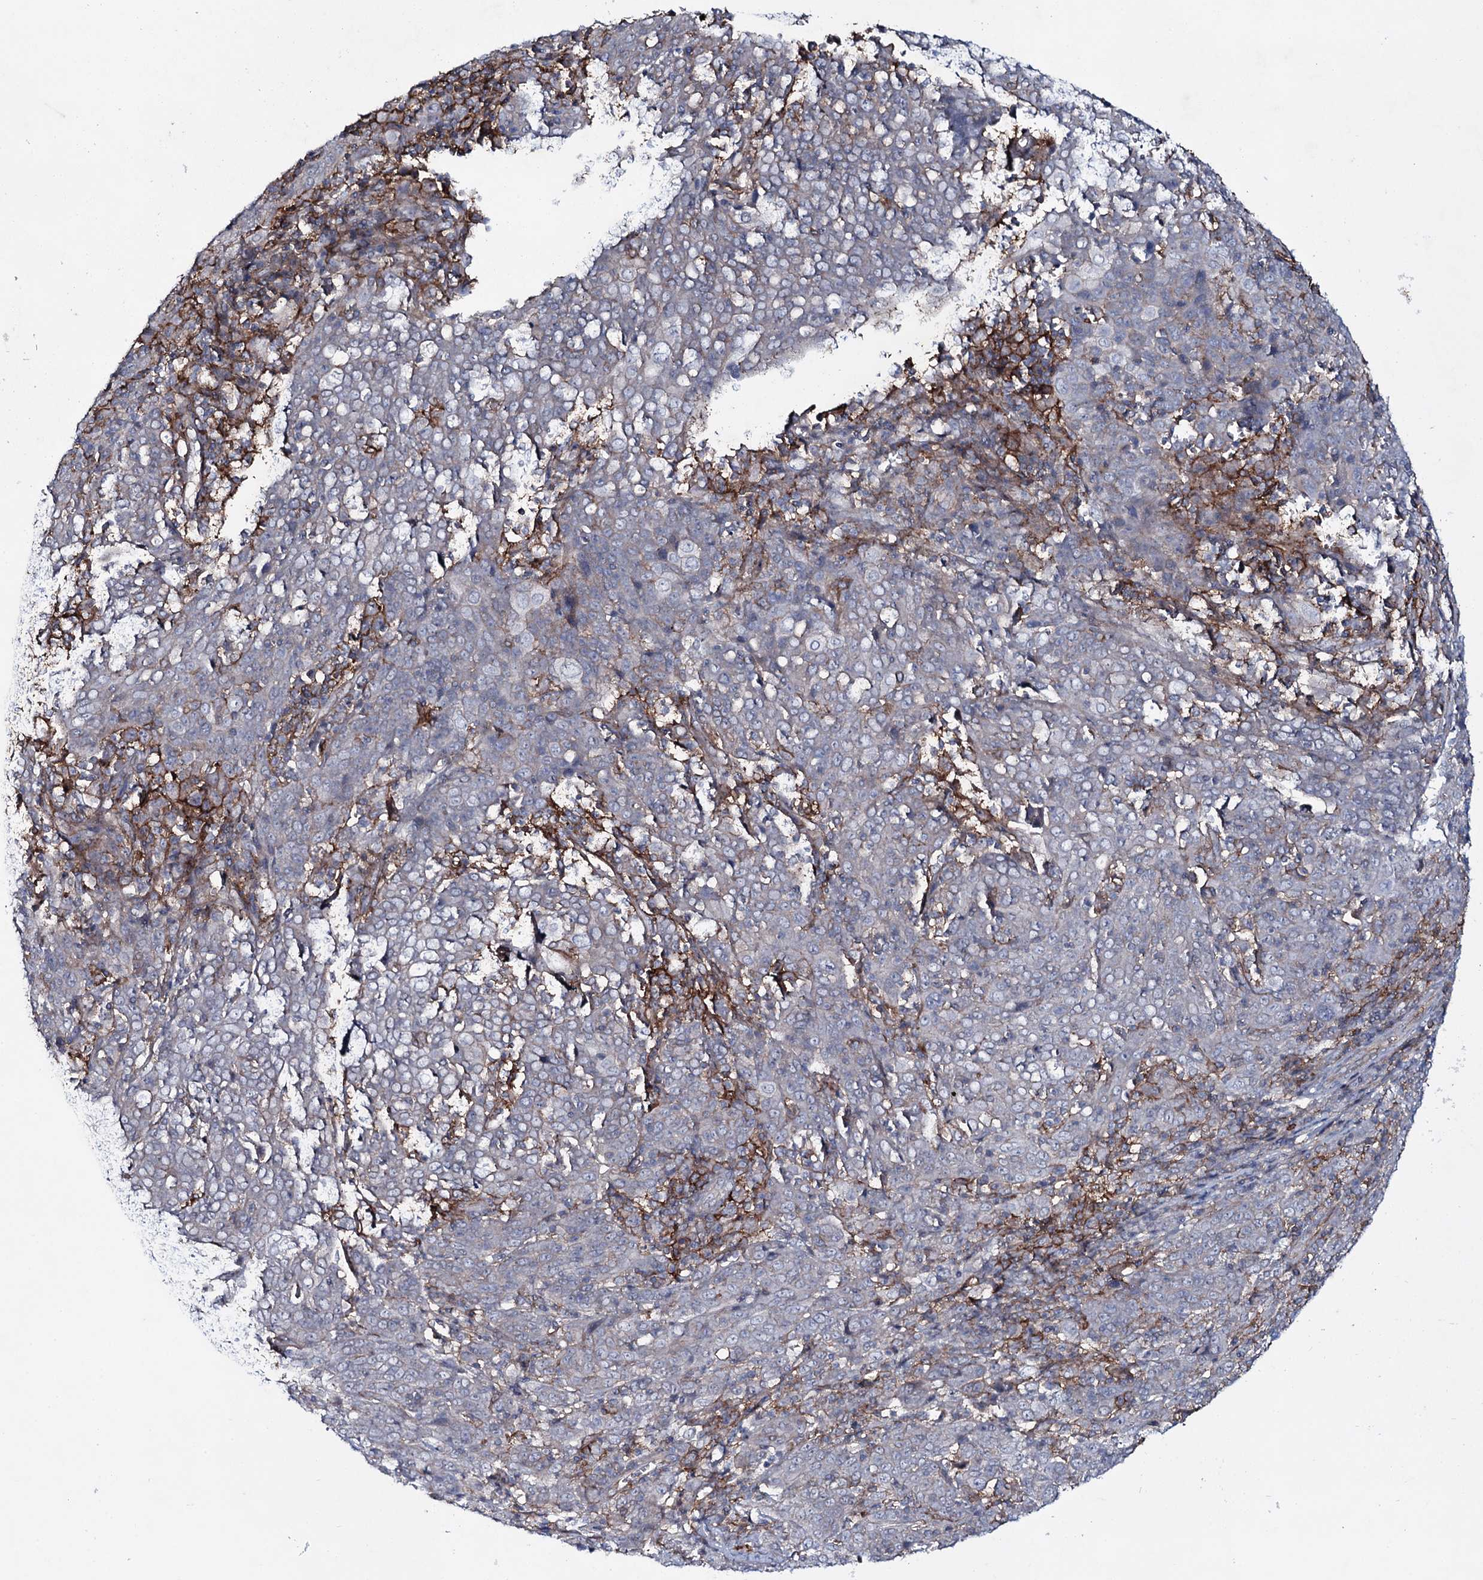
{"staining": {"intensity": "negative", "quantity": "none", "location": "none"}, "tissue": "cervical cancer", "cell_type": "Tumor cells", "image_type": "cancer", "snomed": [{"axis": "morphology", "description": "Squamous cell carcinoma, NOS"}, {"axis": "topography", "description": "Cervix"}], "caption": "The photomicrograph reveals no staining of tumor cells in squamous cell carcinoma (cervical).", "gene": "SNAP23", "patient": {"sex": "female", "age": 67}}